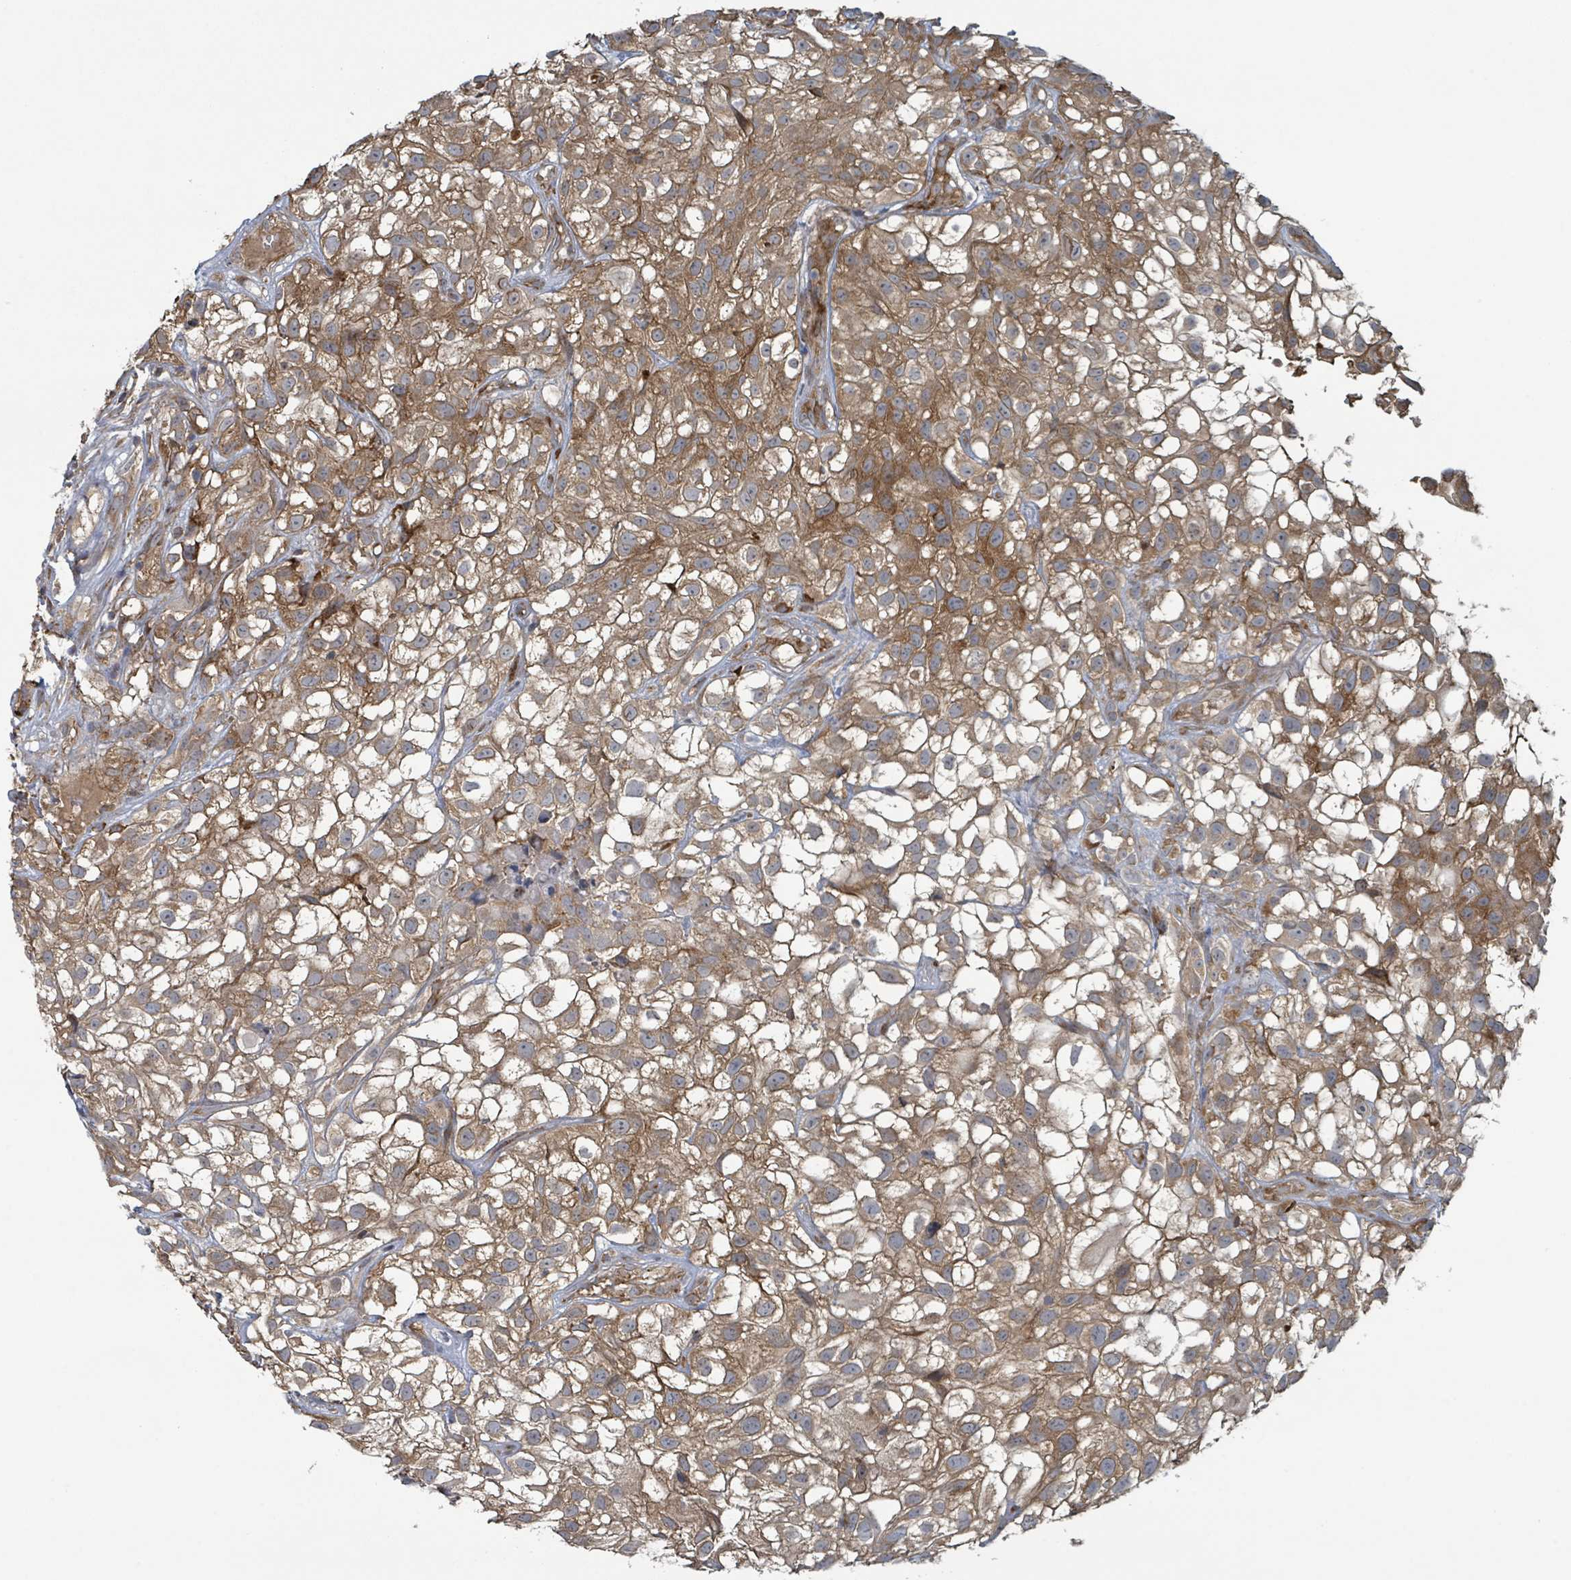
{"staining": {"intensity": "moderate", "quantity": ">75%", "location": "cytoplasmic/membranous"}, "tissue": "urothelial cancer", "cell_type": "Tumor cells", "image_type": "cancer", "snomed": [{"axis": "morphology", "description": "Urothelial carcinoma, High grade"}, {"axis": "topography", "description": "Urinary bladder"}], "caption": "IHC histopathology image of human urothelial cancer stained for a protein (brown), which shows medium levels of moderate cytoplasmic/membranous expression in about >75% of tumor cells.", "gene": "OR51E1", "patient": {"sex": "male", "age": 56}}